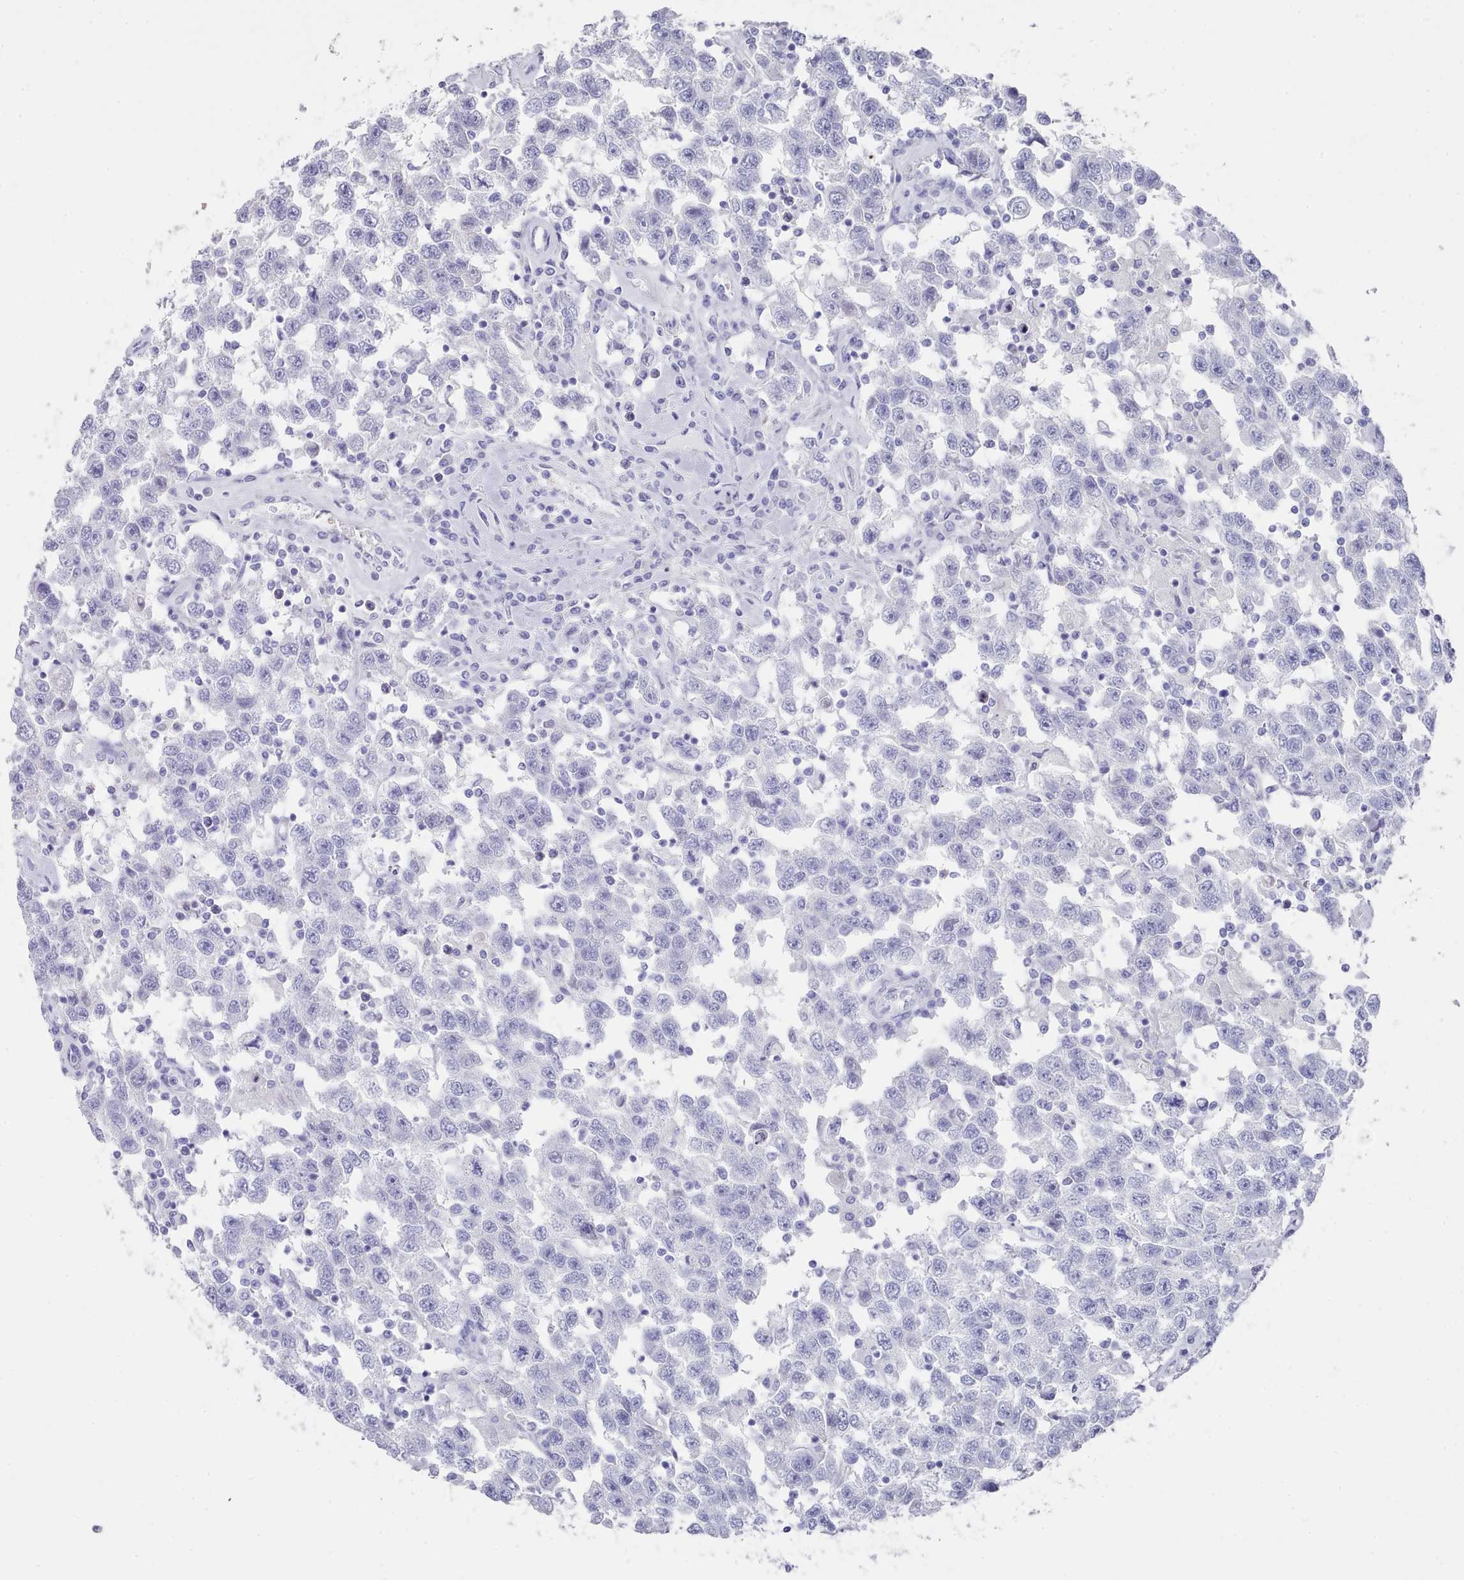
{"staining": {"intensity": "negative", "quantity": "none", "location": "none"}, "tissue": "testis cancer", "cell_type": "Tumor cells", "image_type": "cancer", "snomed": [{"axis": "morphology", "description": "Seminoma, NOS"}, {"axis": "topography", "description": "Testis"}], "caption": "Immunohistochemistry micrograph of human testis cancer stained for a protein (brown), which demonstrates no expression in tumor cells. The staining is performed using DAB (3,3'-diaminobenzidine) brown chromogen with nuclei counter-stained in using hematoxylin.", "gene": "LRRC37A", "patient": {"sex": "male", "age": 41}}